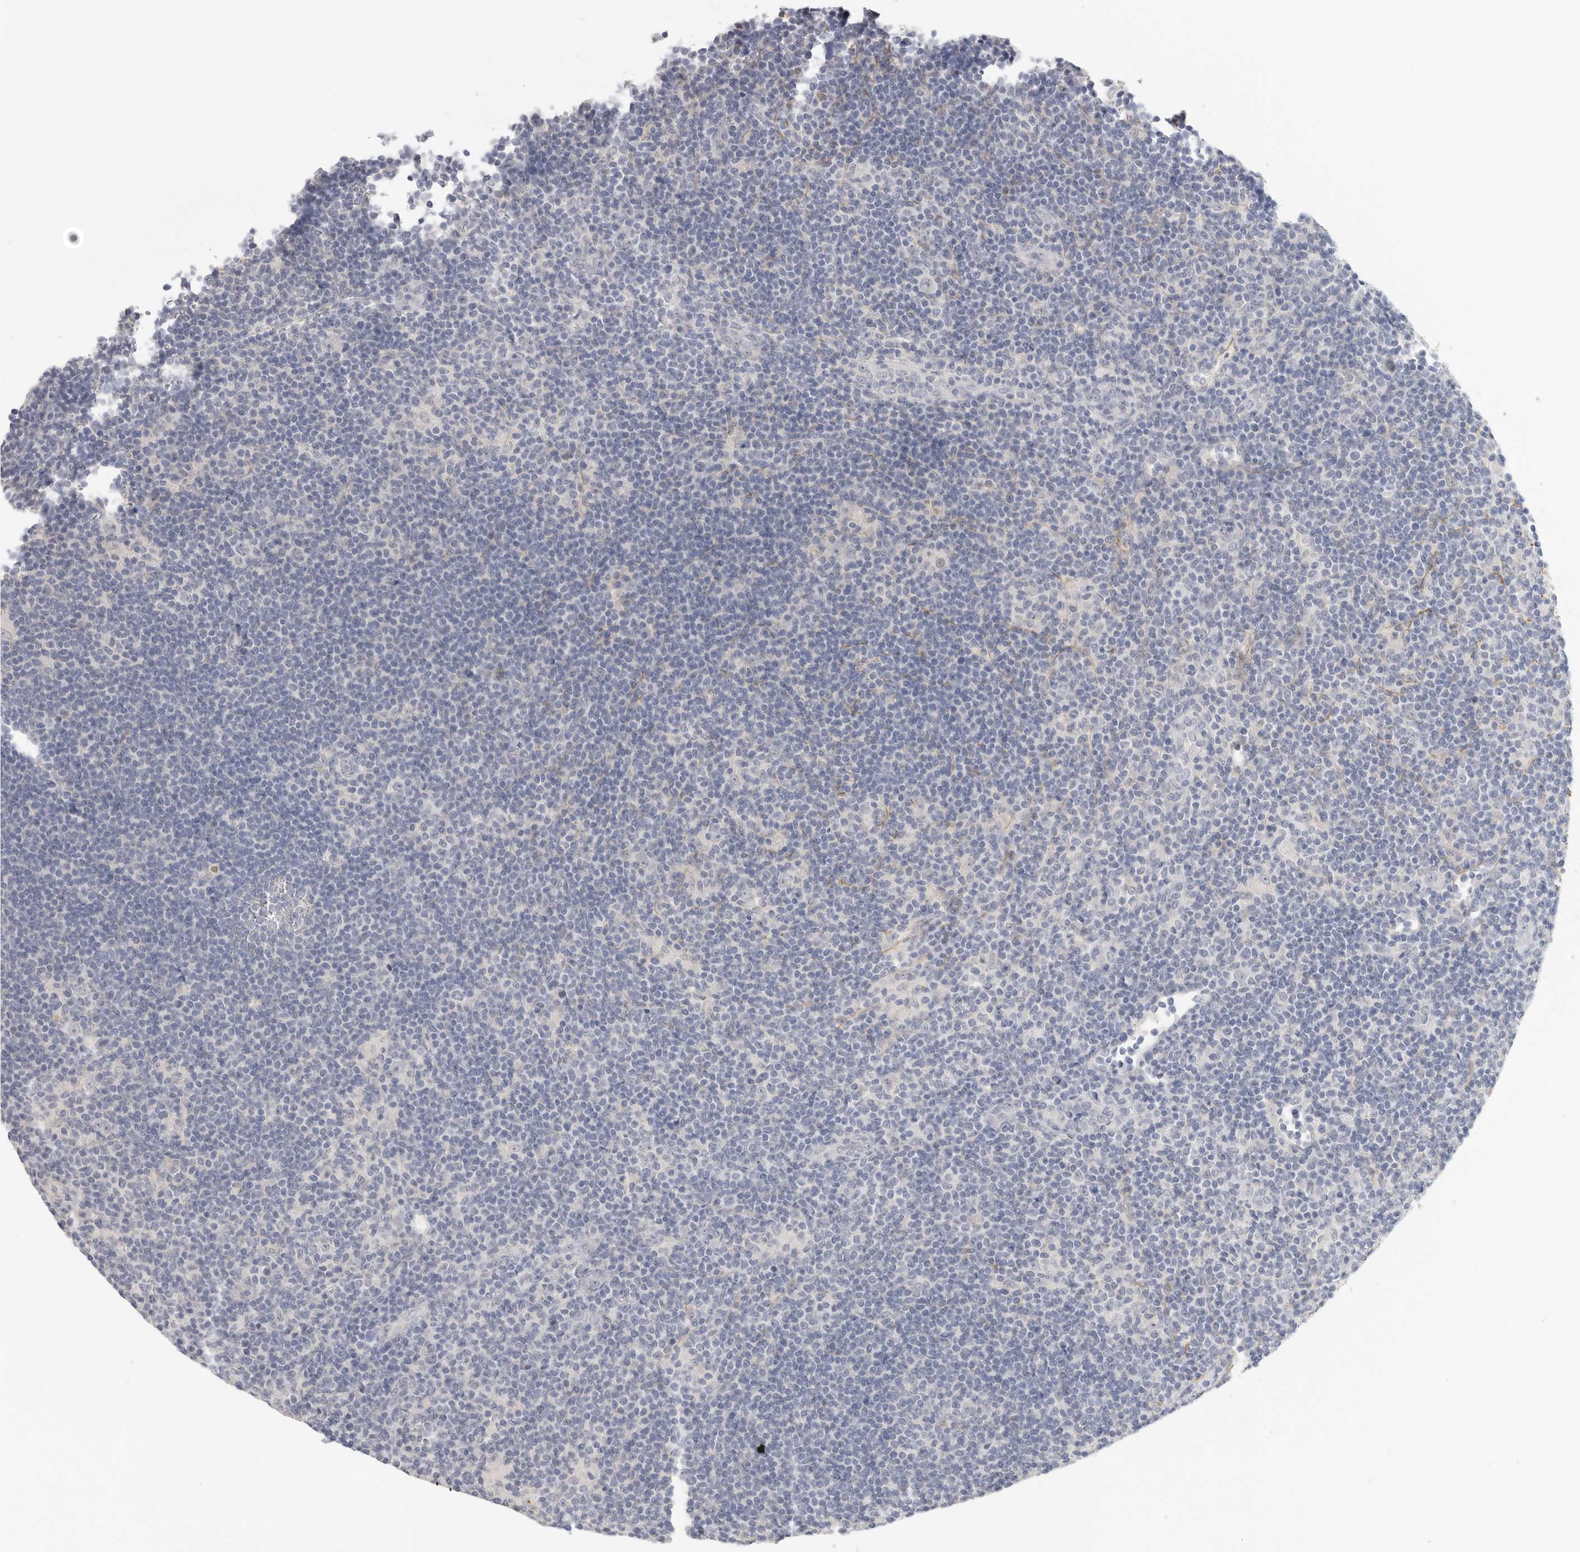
{"staining": {"intensity": "negative", "quantity": "none", "location": "none"}, "tissue": "lymphoma", "cell_type": "Tumor cells", "image_type": "cancer", "snomed": [{"axis": "morphology", "description": "Hodgkin's disease, NOS"}, {"axis": "topography", "description": "Lymph node"}], "caption": "This photomicrograph is of lymphoma stained with immunohistochemistry (IHC) to label a protein in brown with the nuclei are counter-stained blue. There is no expression in tumor cells.", "gene": "FBN2", "patient": {"sex": "female", "age": 57}}